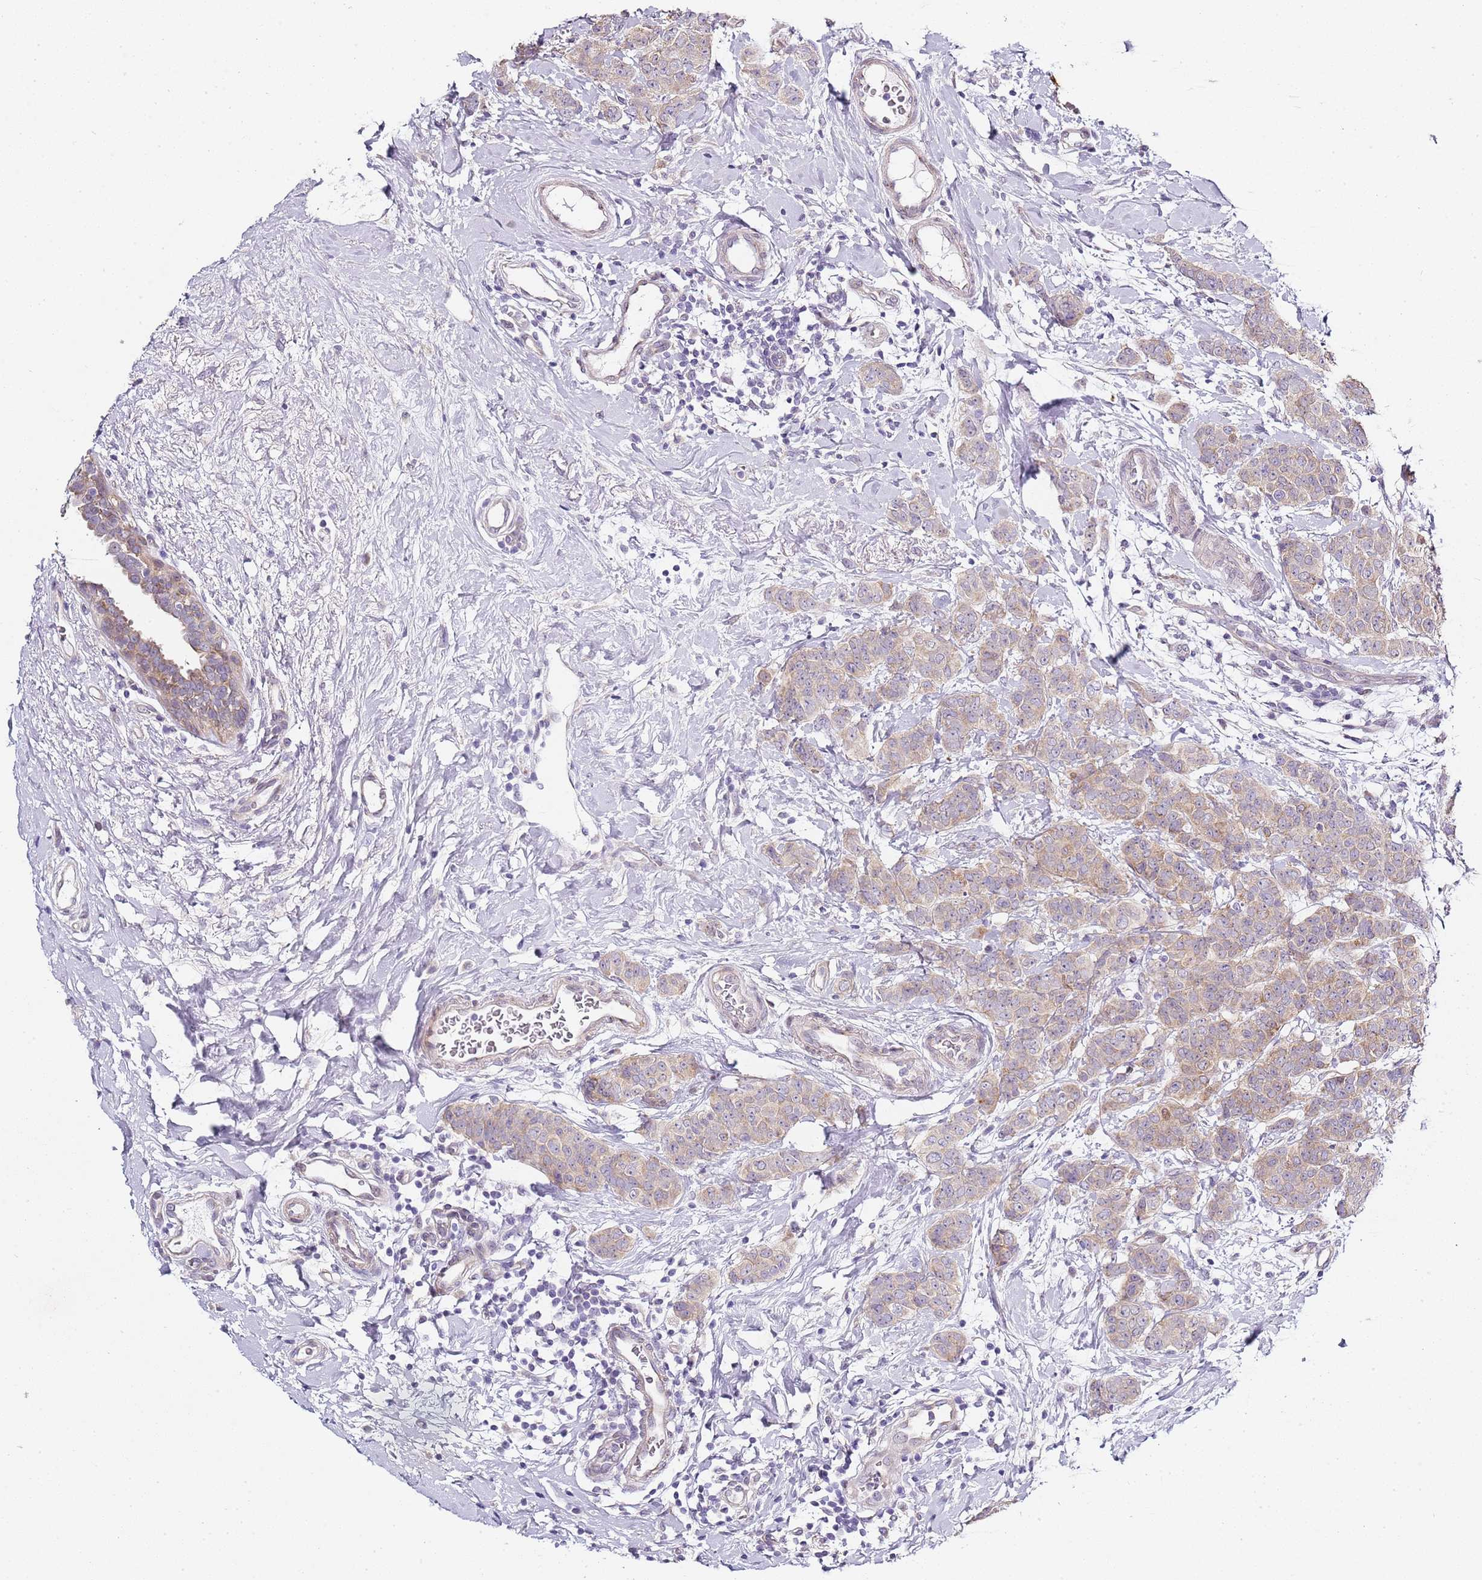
{"staining": {"intensity": "weak", "quantity": "25%-75%", "location": "cytoplasmic/membranous"}, "tissue": "breast cancer", "cell_type": "Tumor cells", "image_type": "cancer", "snomed": [{"axis": "morphology", "description": "Duct carcinoma"}, {"axis": "topography", "description": "Breast"}], "caption": "This histopathology image reveals breast cancer stained with immunohistochemistry (IHC) to label a protein in brown. The cytoplasmic/membranous of tumor cells show weak positivity for the protein. Nuclei are counter-stained blue.", "gene": "TBC1D9", "patient": {"sex": "female", "age": 40}}